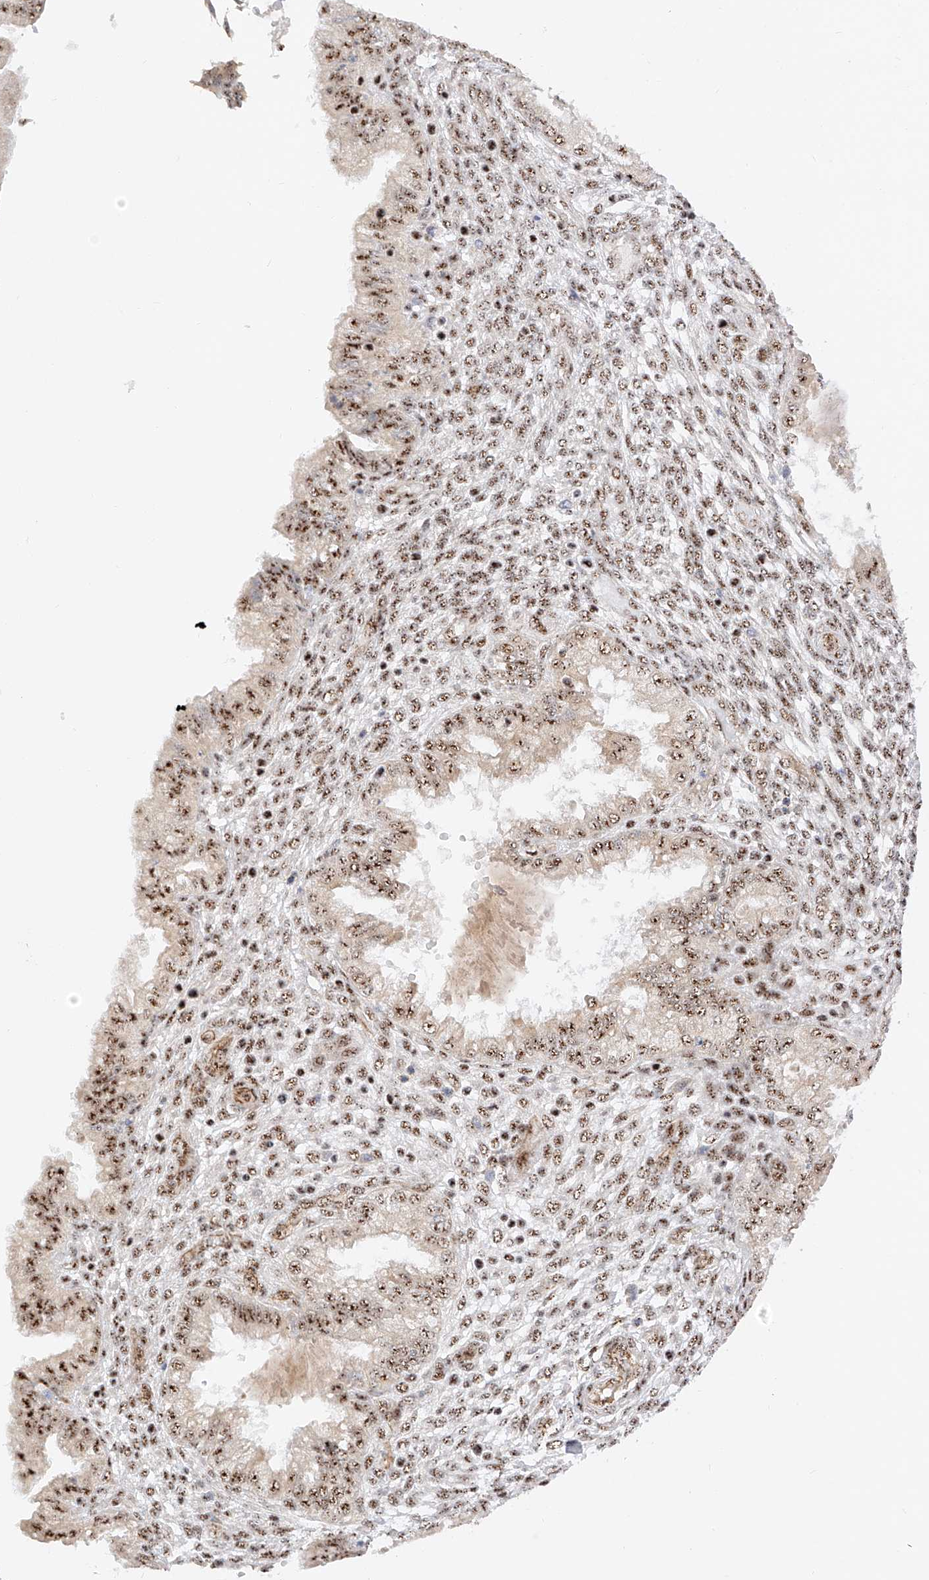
{"staining": {"intensity": "moderate", "quantity": "25%-75%", "location": "nuclear"}, "tissue": "endometrium", "cell_type": "Cells in endometrial stroma", "image_type": "normal", "snomed": [{"axis": "morphology", "description": "Normal tissue, NOS"}, {"axis": "topography", "description": "Endometrium"}], "caption": "Endometrium stained with immunohistochemistry (IHC) demonstrates moderate nuclear staining in about 25%-75% of cells in endometrial stroma.", "gene": "ATXN7L2", "patient": {"sex": "female", "age": 33}}